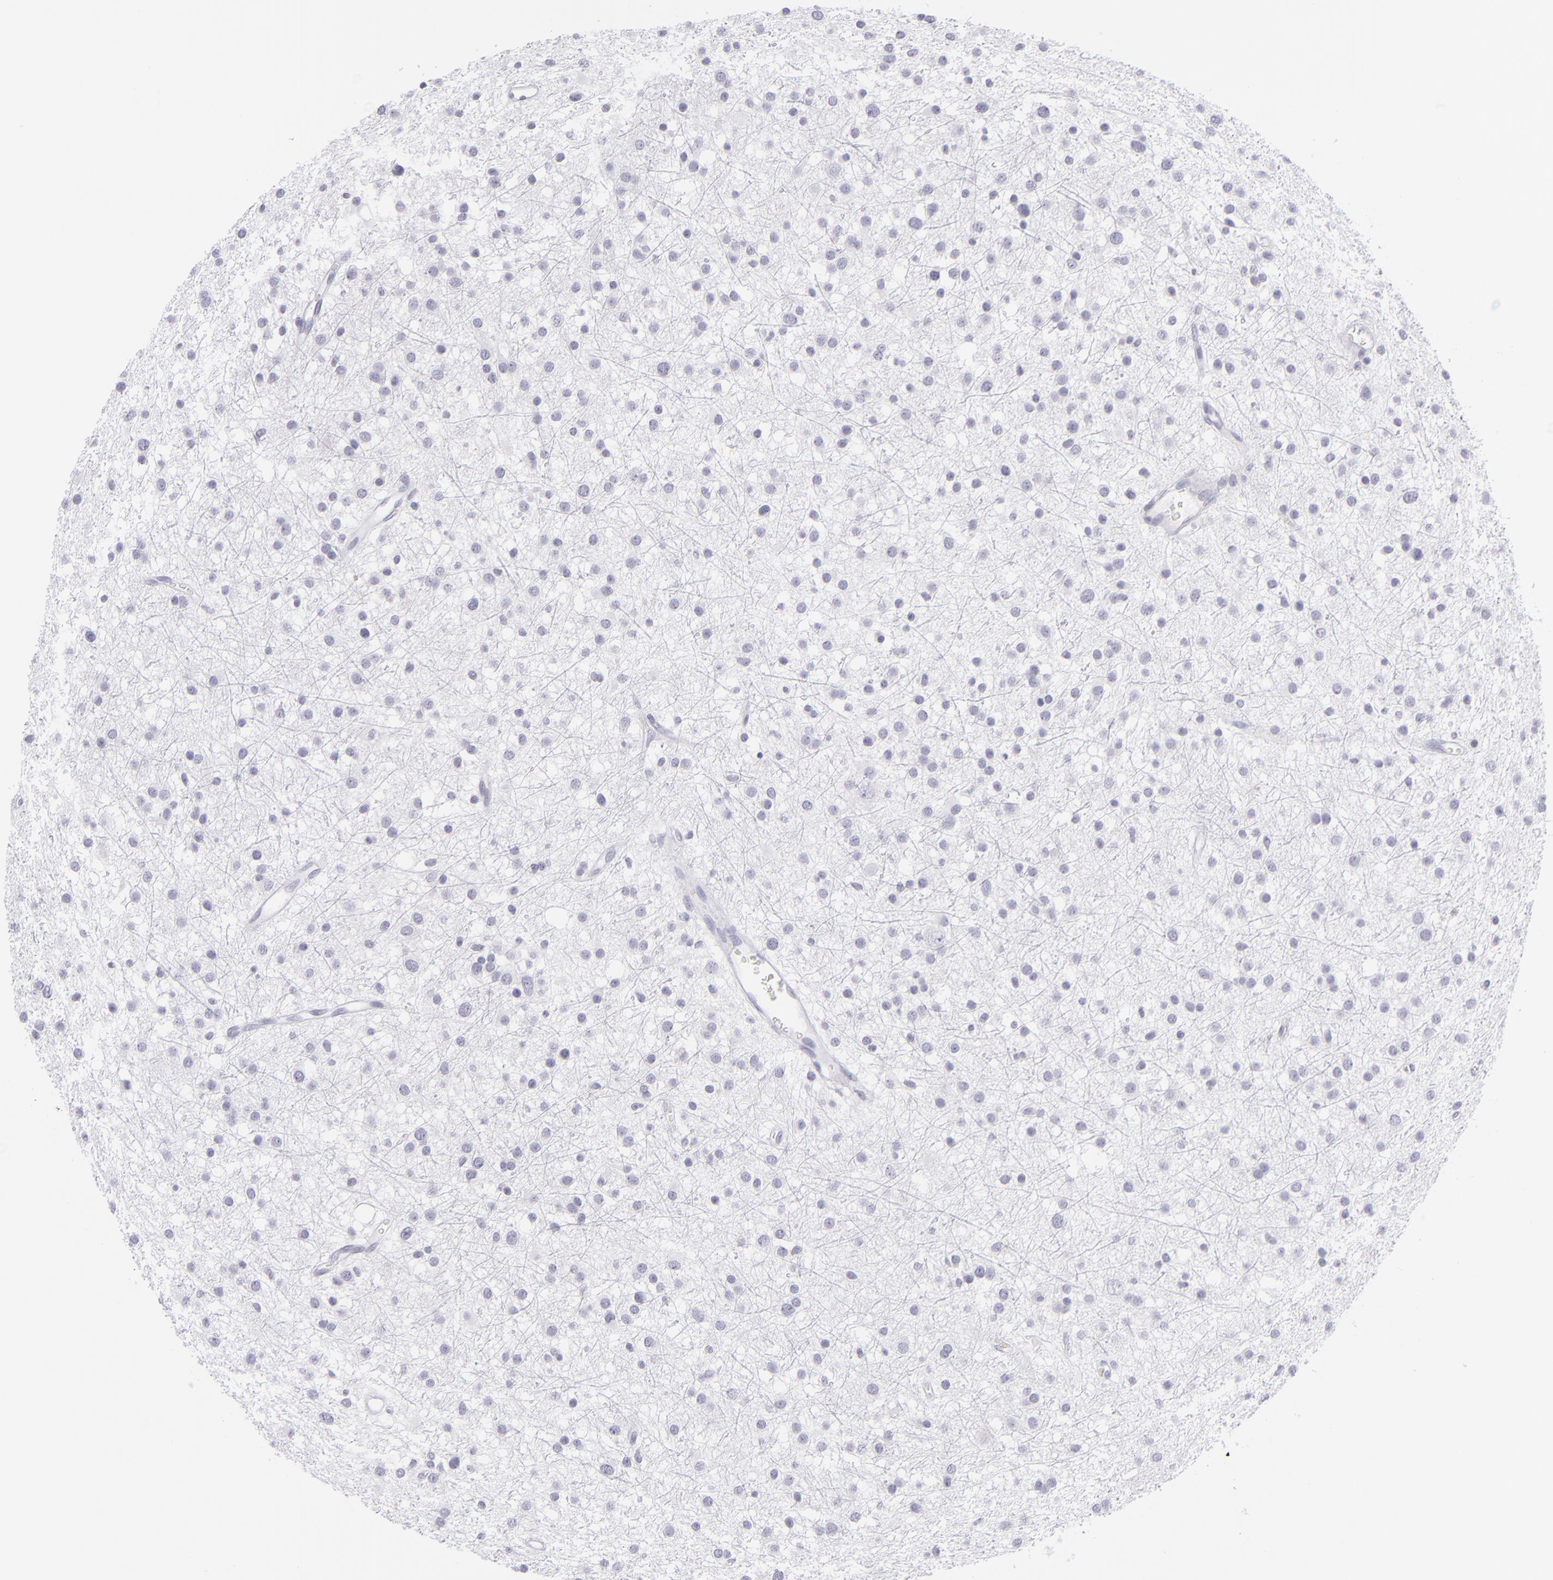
{"staining": {"intensity": "negative", "quantity": "none", "location": "none"}, "tissue": "glioma", "cell_type": "Tumor cells", "image_type": "cancer", "snomed": [{"axis": "morphology", "description": "Glioma, malignant, Low grade"}, {"axis": "topography", "description": "Brain"}], "caption": "The photomicrograph displays no significant staining in tumor cells of glioma. (Immunohistochemistry, brightfield microscopy, high magnification).", "gene": "THBD", "patient": {"sex": "female", "age": 36}}